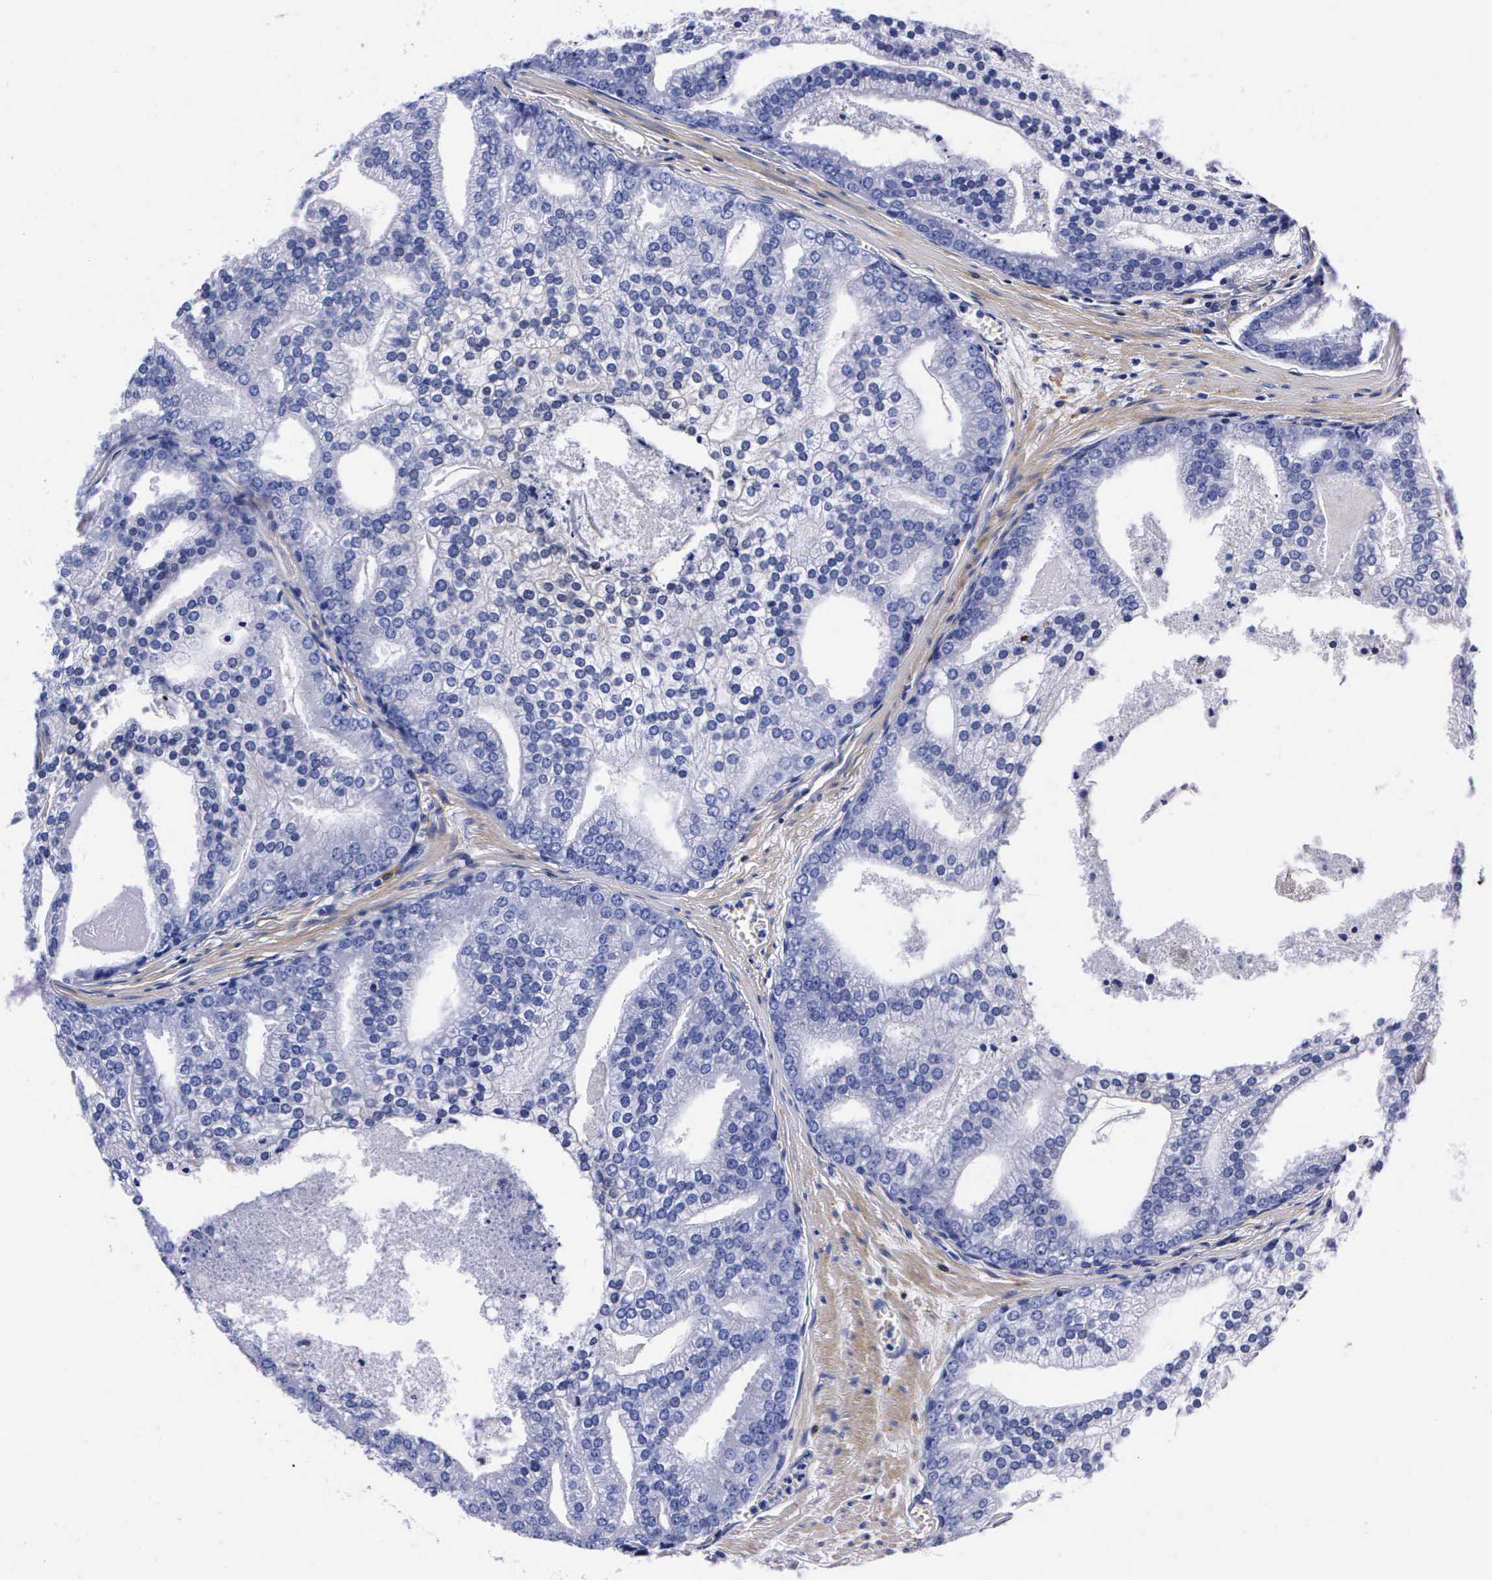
{"staining": {"intensity": "negative", "quantity": "none", "location": "none"}, "tissue": "prostate cancer", "cell_type": "Tumor cells", "image_type": "cancer", "snomed": [{"axis": "morphology", "description": "Adenocarcinoma, High grade"}, {"axis": "topography", "description": "Prostate"}], "caption": "IHC of human prostate cancer (adenocarcinoma (high-grade)) exhibits no expression in tumor cells.", "gene": "ENO2", "patient": {"sex": "male", "age": 56}}